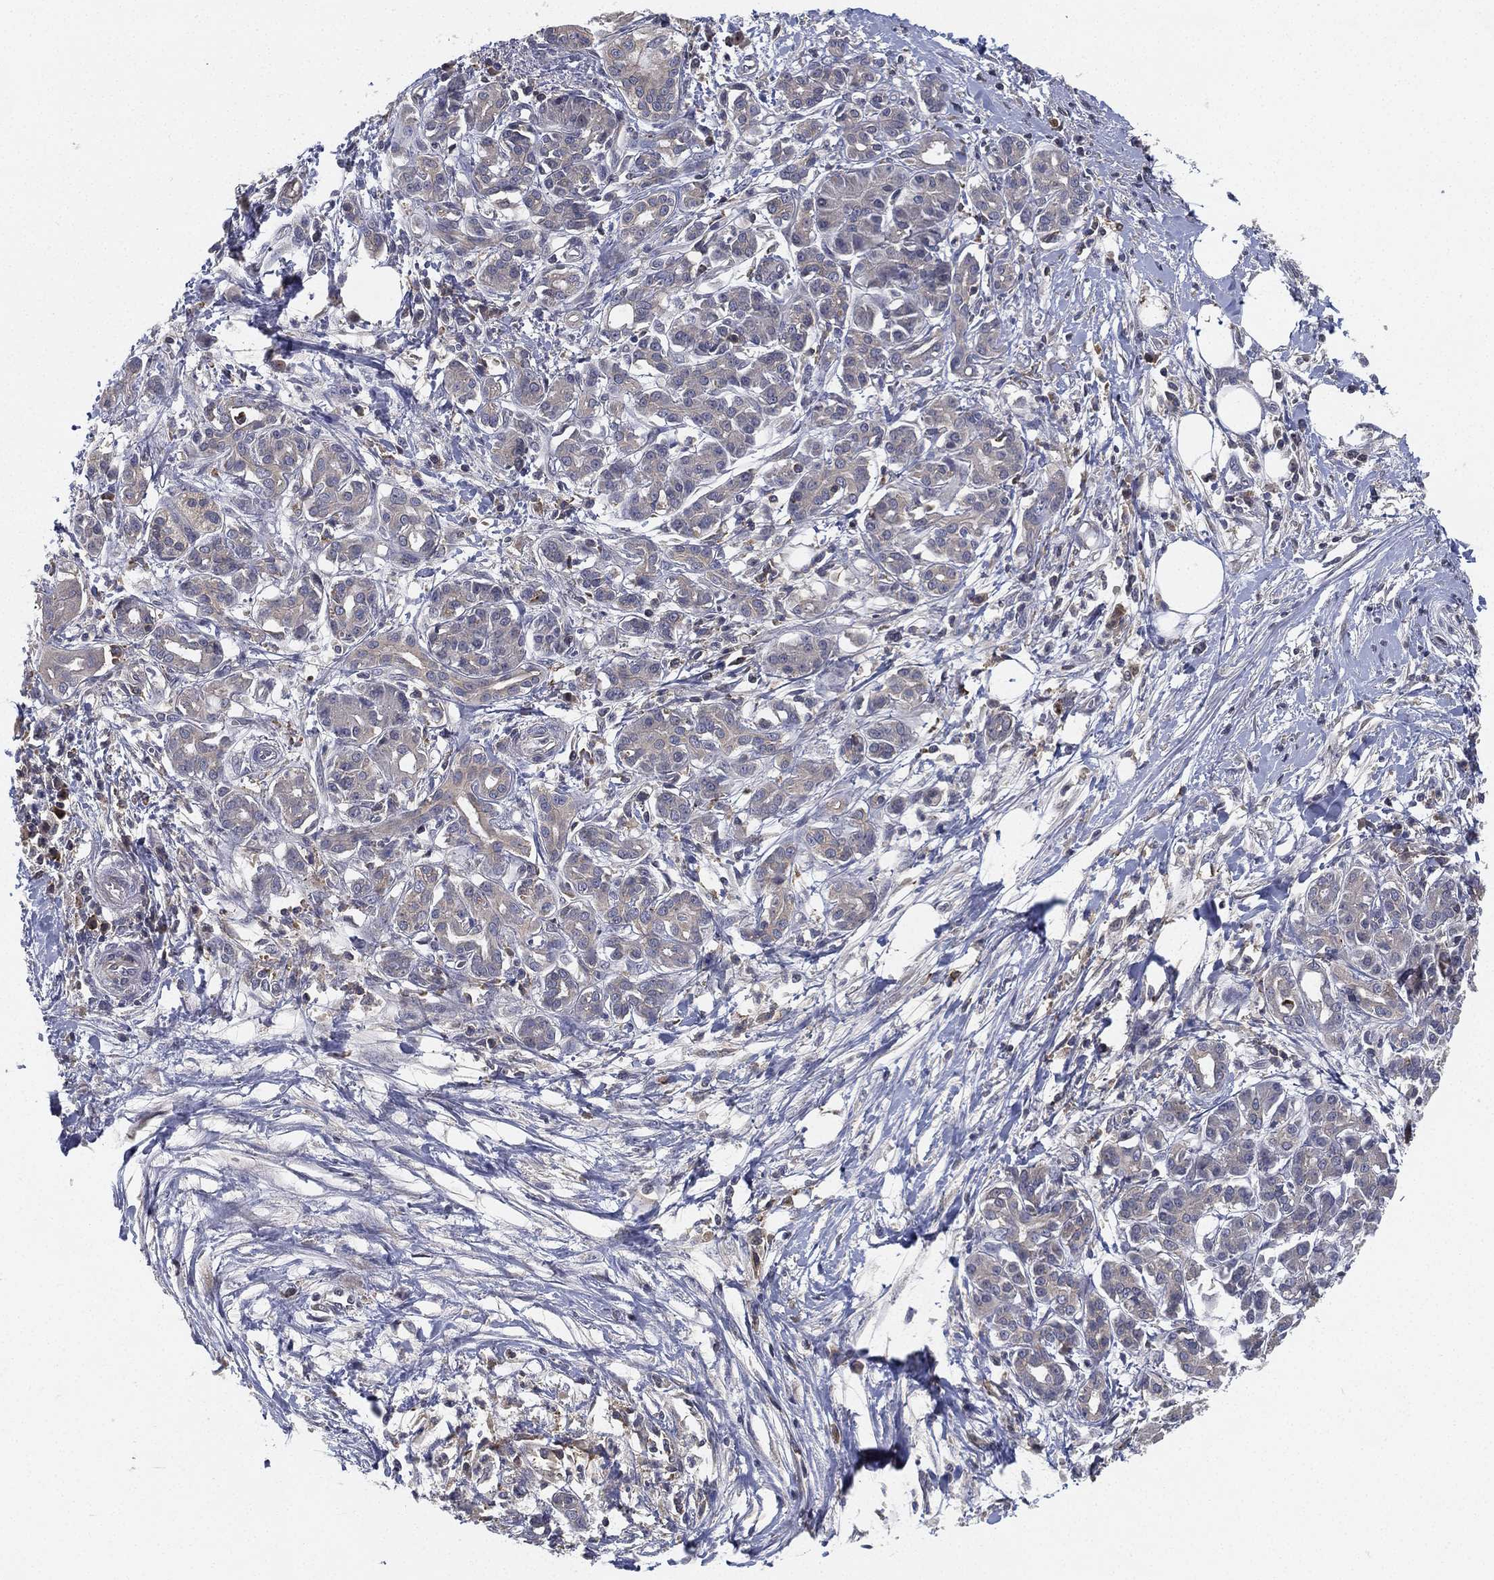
{"staining": {"intensity": "negative", "quantity": "none", "location": "none"}, "tissue": "pancreatic cancer", "cell_type": "Tumor cells", "image_type": "cancer", "snomed": [{"axis": "morphology", "description": "Adenocarcinoma, NOS"}, {"axis": "topography", "description": "Pancreas"}], "caption": "Pancreatic cancer (adenocarcinoma) was stained to show a protein in brown. There is no significant expression in tumor cells.", "gene": "CFAP251", "patient": {"sex": "male", "age": 72}}